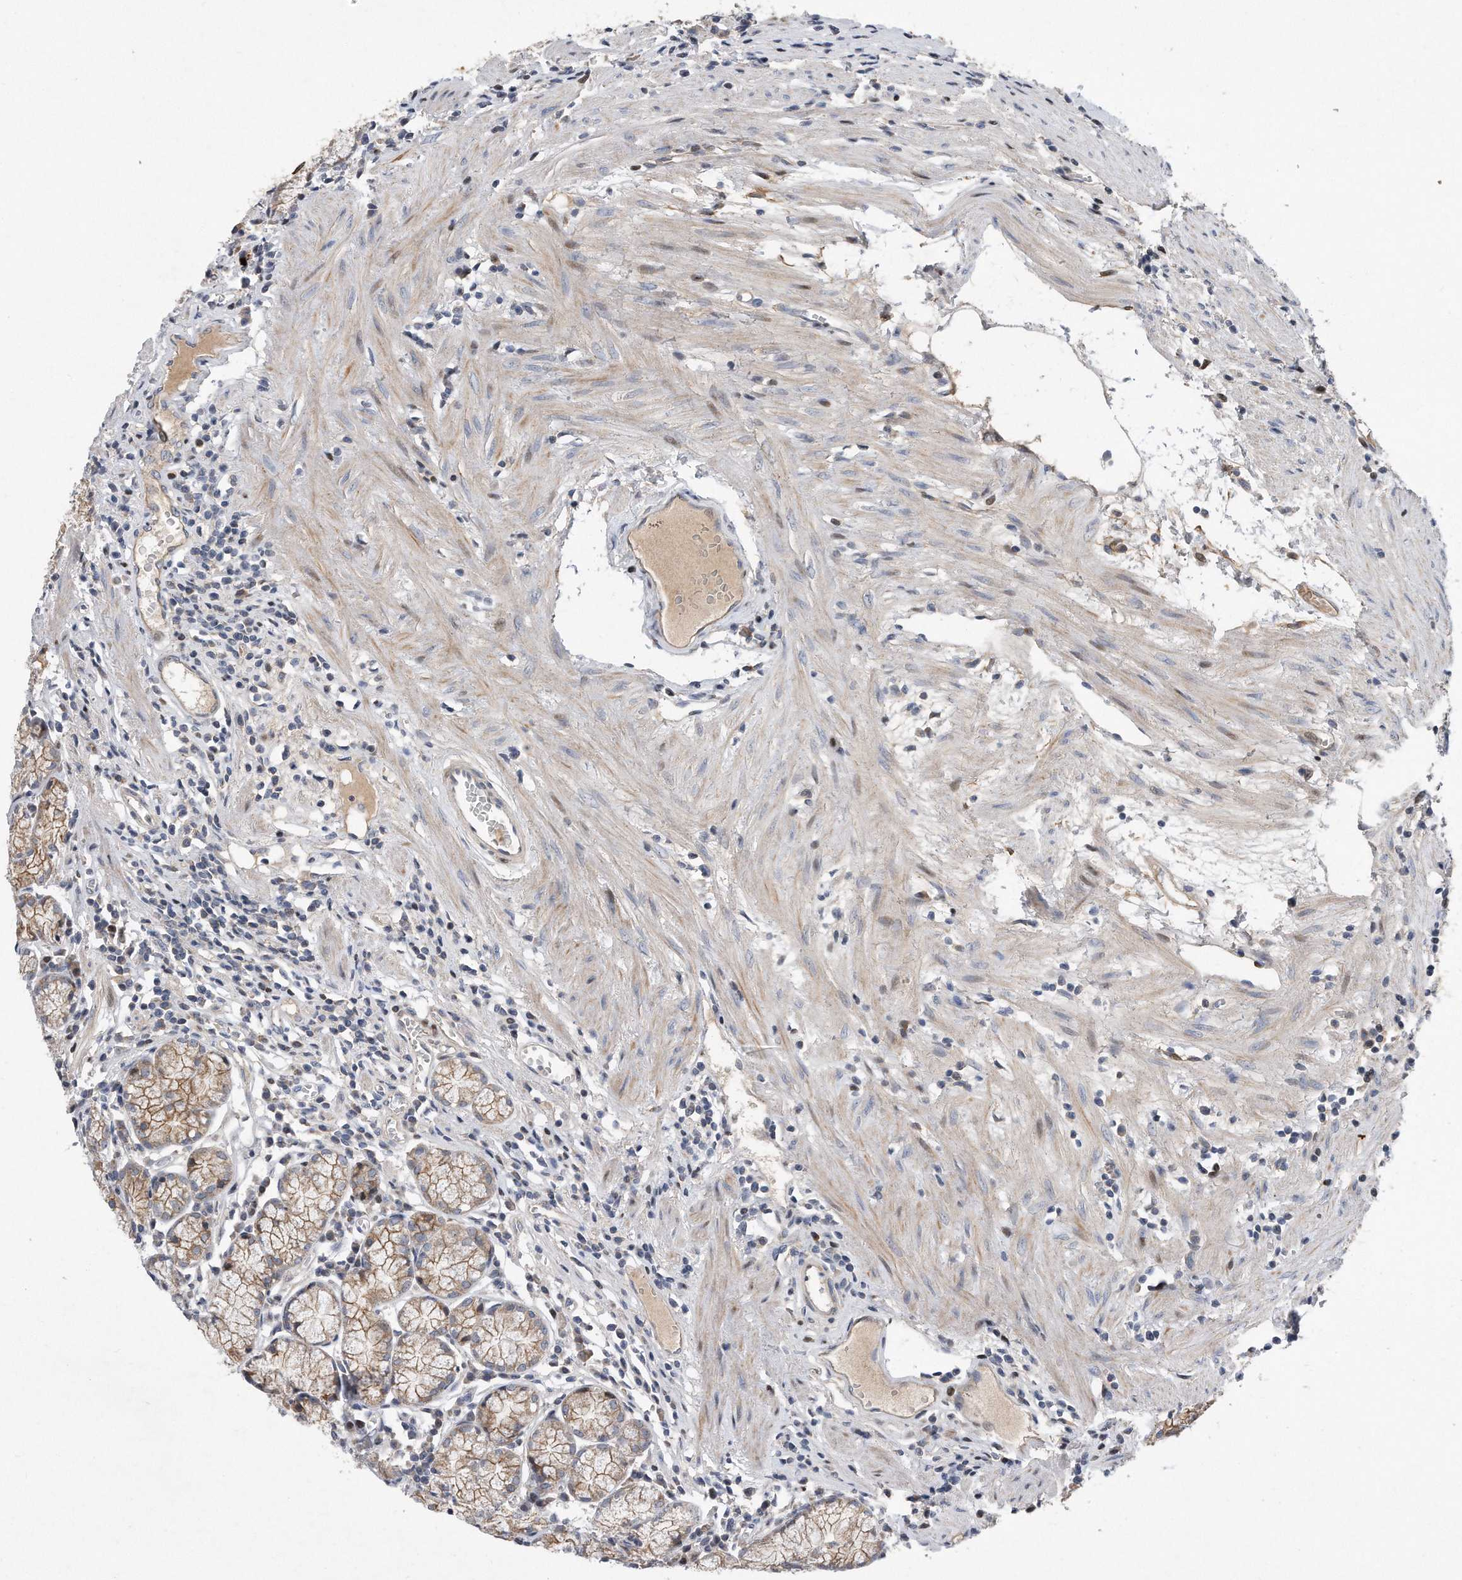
{"staining": {"intensity": "moderate", "quantity": ">75%", "location": "cytoplasmic/membranous"}, "tissue": "stomach", "cell_type": "Glandular cells", "image_type": "normal", "snomed": [{"axis": "morphology", "description": "Normal tissue, NOS"}, {"axis": "topography", "description": "Stomach"}], "caption": "Immunohistochemical staining of benign stomach shows moderate cytoplasmic/membranous protein staining in approximately >75% of glandular cells.", "gene": "CDH12", "patient": {"sex": "male", "age": 55}}